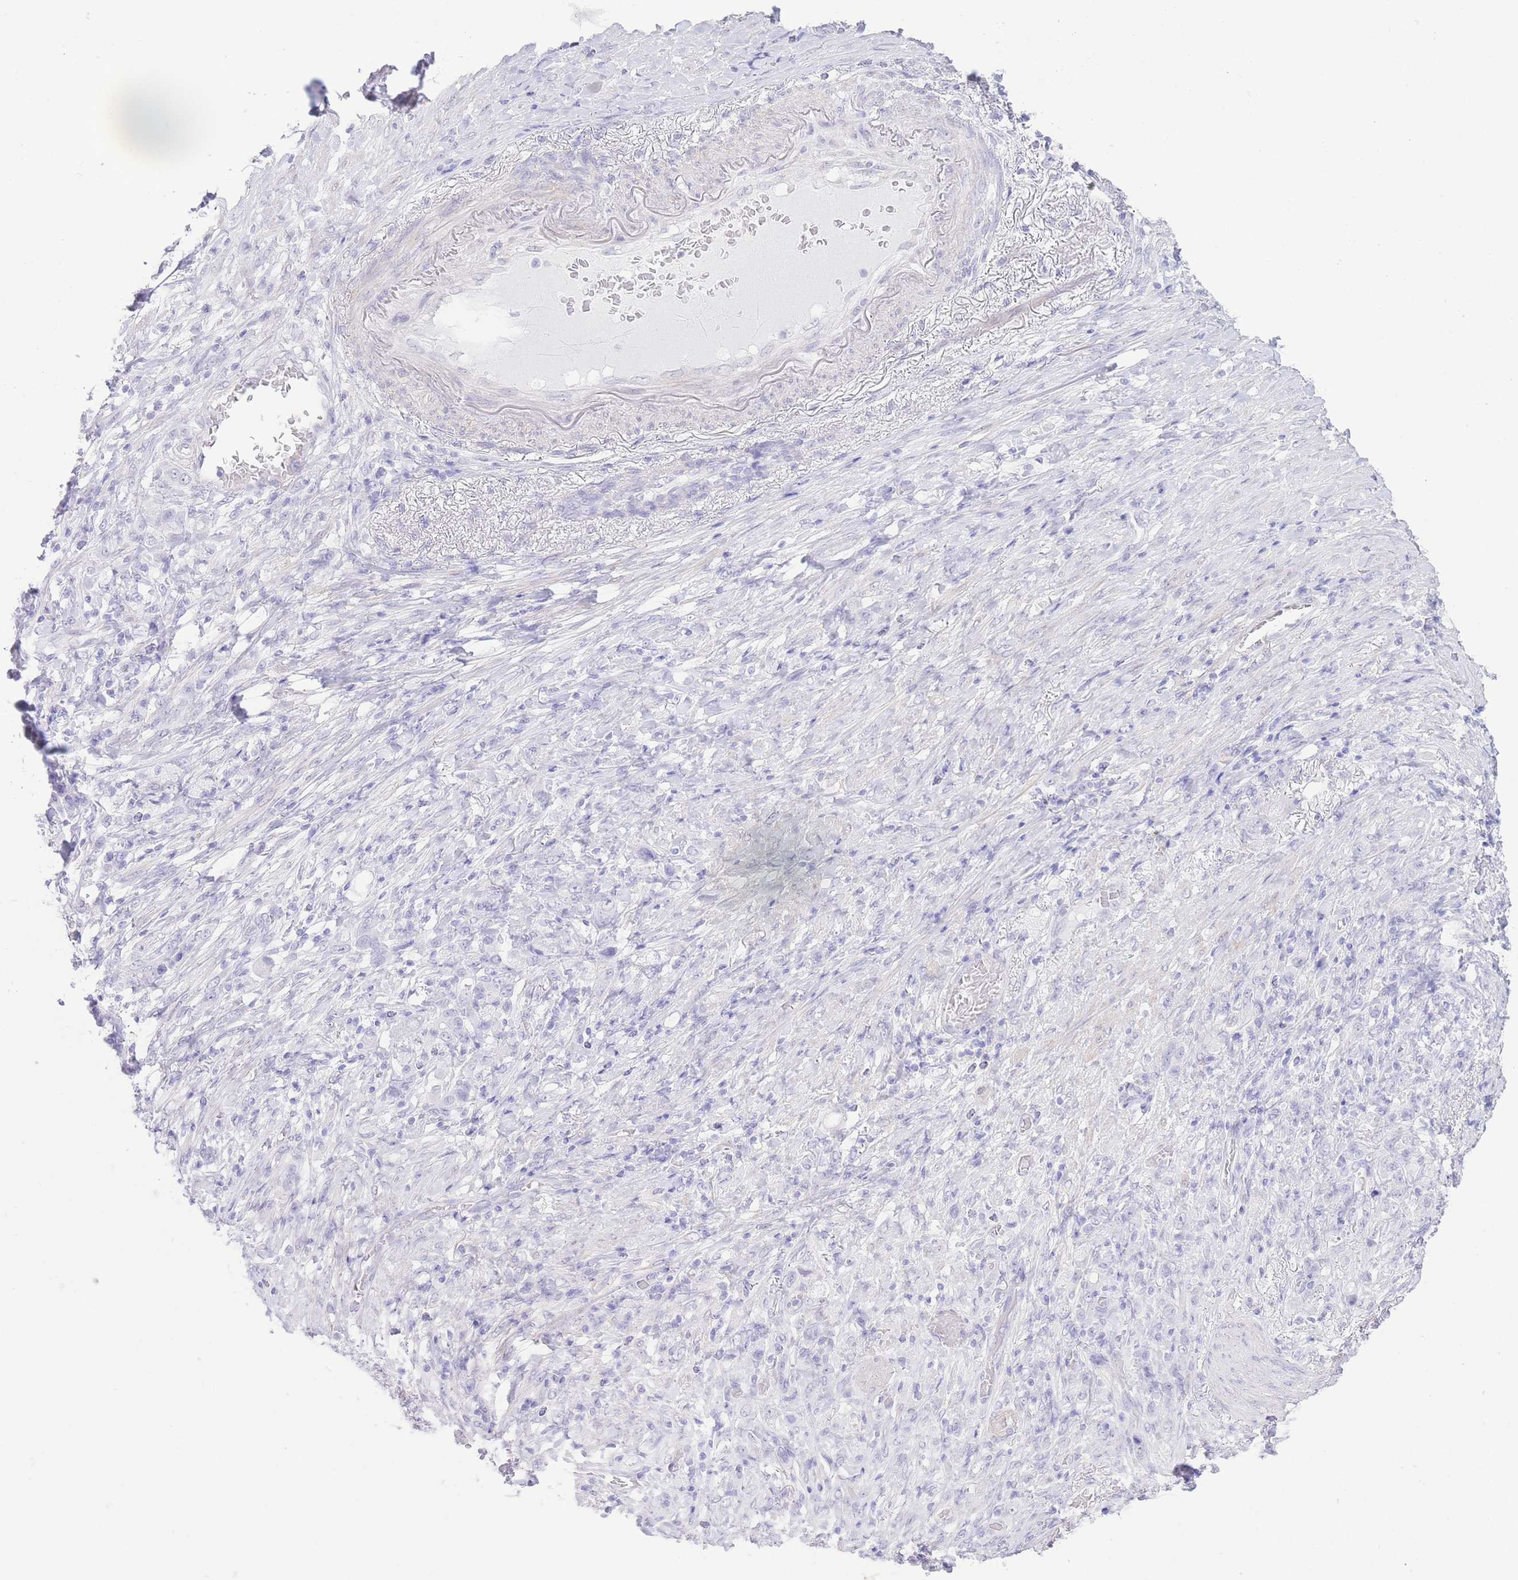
{"staining": {"intensity": "negative", "quantity": "none", "location": "none"}, "tissue": "stomach cancer", "cell_type": "Tumor cells", "image_type": "cancer", "snomed": [{"axis": "morphology", "description": "Adenocarcinoma, NOS"}, {"axis": "topography", "description": "Stomach"}], "caption": "Human adenocarcinoma (stomach) stained for a protein using immunohistochemistry (IHC) shows no expression in tumor cells.", "gene": "PKLR", "patient": {"sex": "female", "age": 79}}